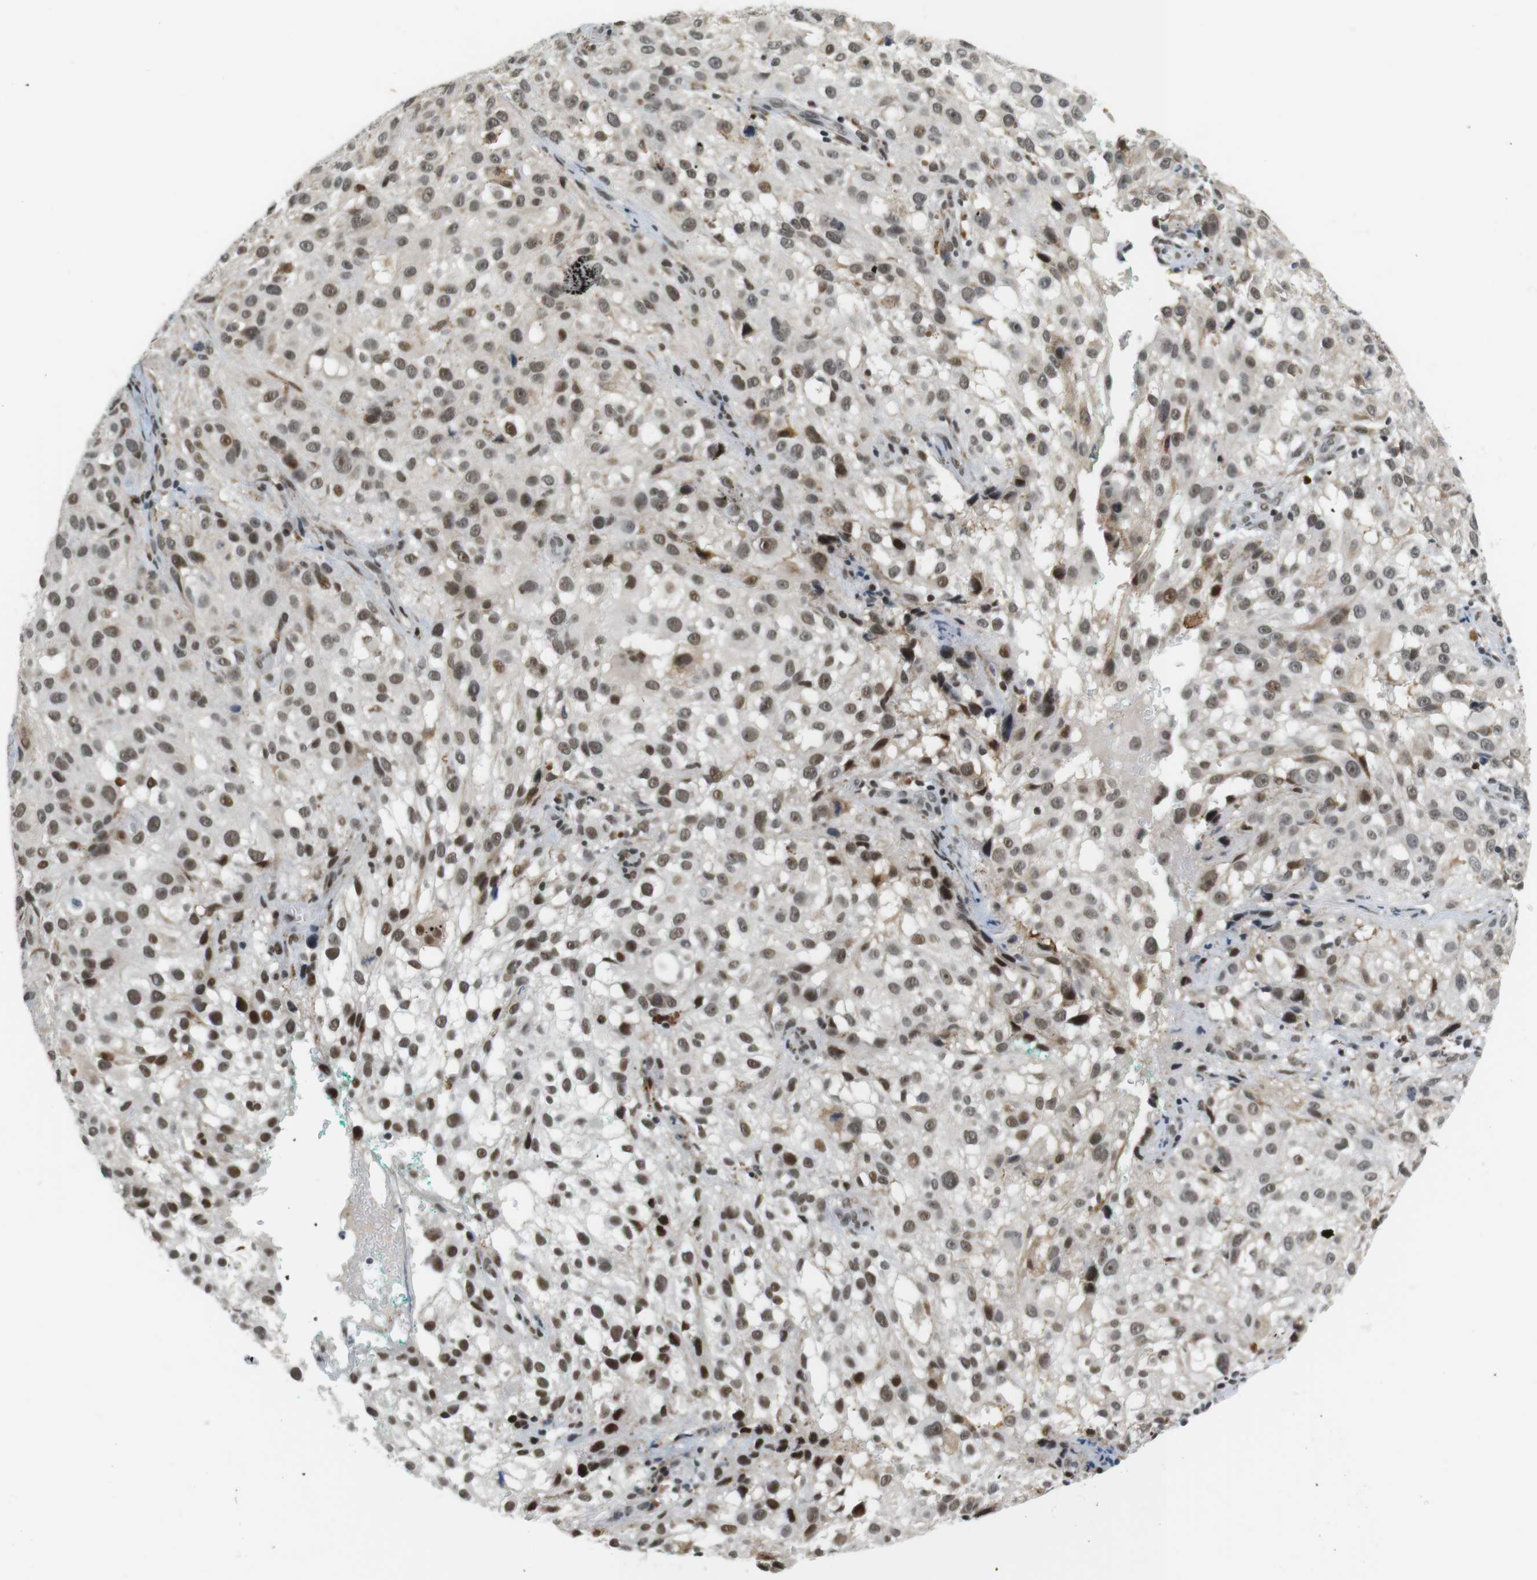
{"staining": {"intensity": "moderate", "quantity": ">75%", "location": "nuclear"}, "tissue": "melanoma", "cell_type": "Tumor cells", "image_type": "cancer", "snomed": [{"axis": "morphology", "description": "Necrosis, NOS"}, {"axis": "morphology", "description": "Malignant melanoma, NOS"}, {"axis": "topography", "description": "Skin"}], "caption": "Melanoma tissue exhibits moderate nuclear positivity in approximately >75% of tumor cells", "gene": "RNF38", "patient": {"sex": "female", "age": 87}}